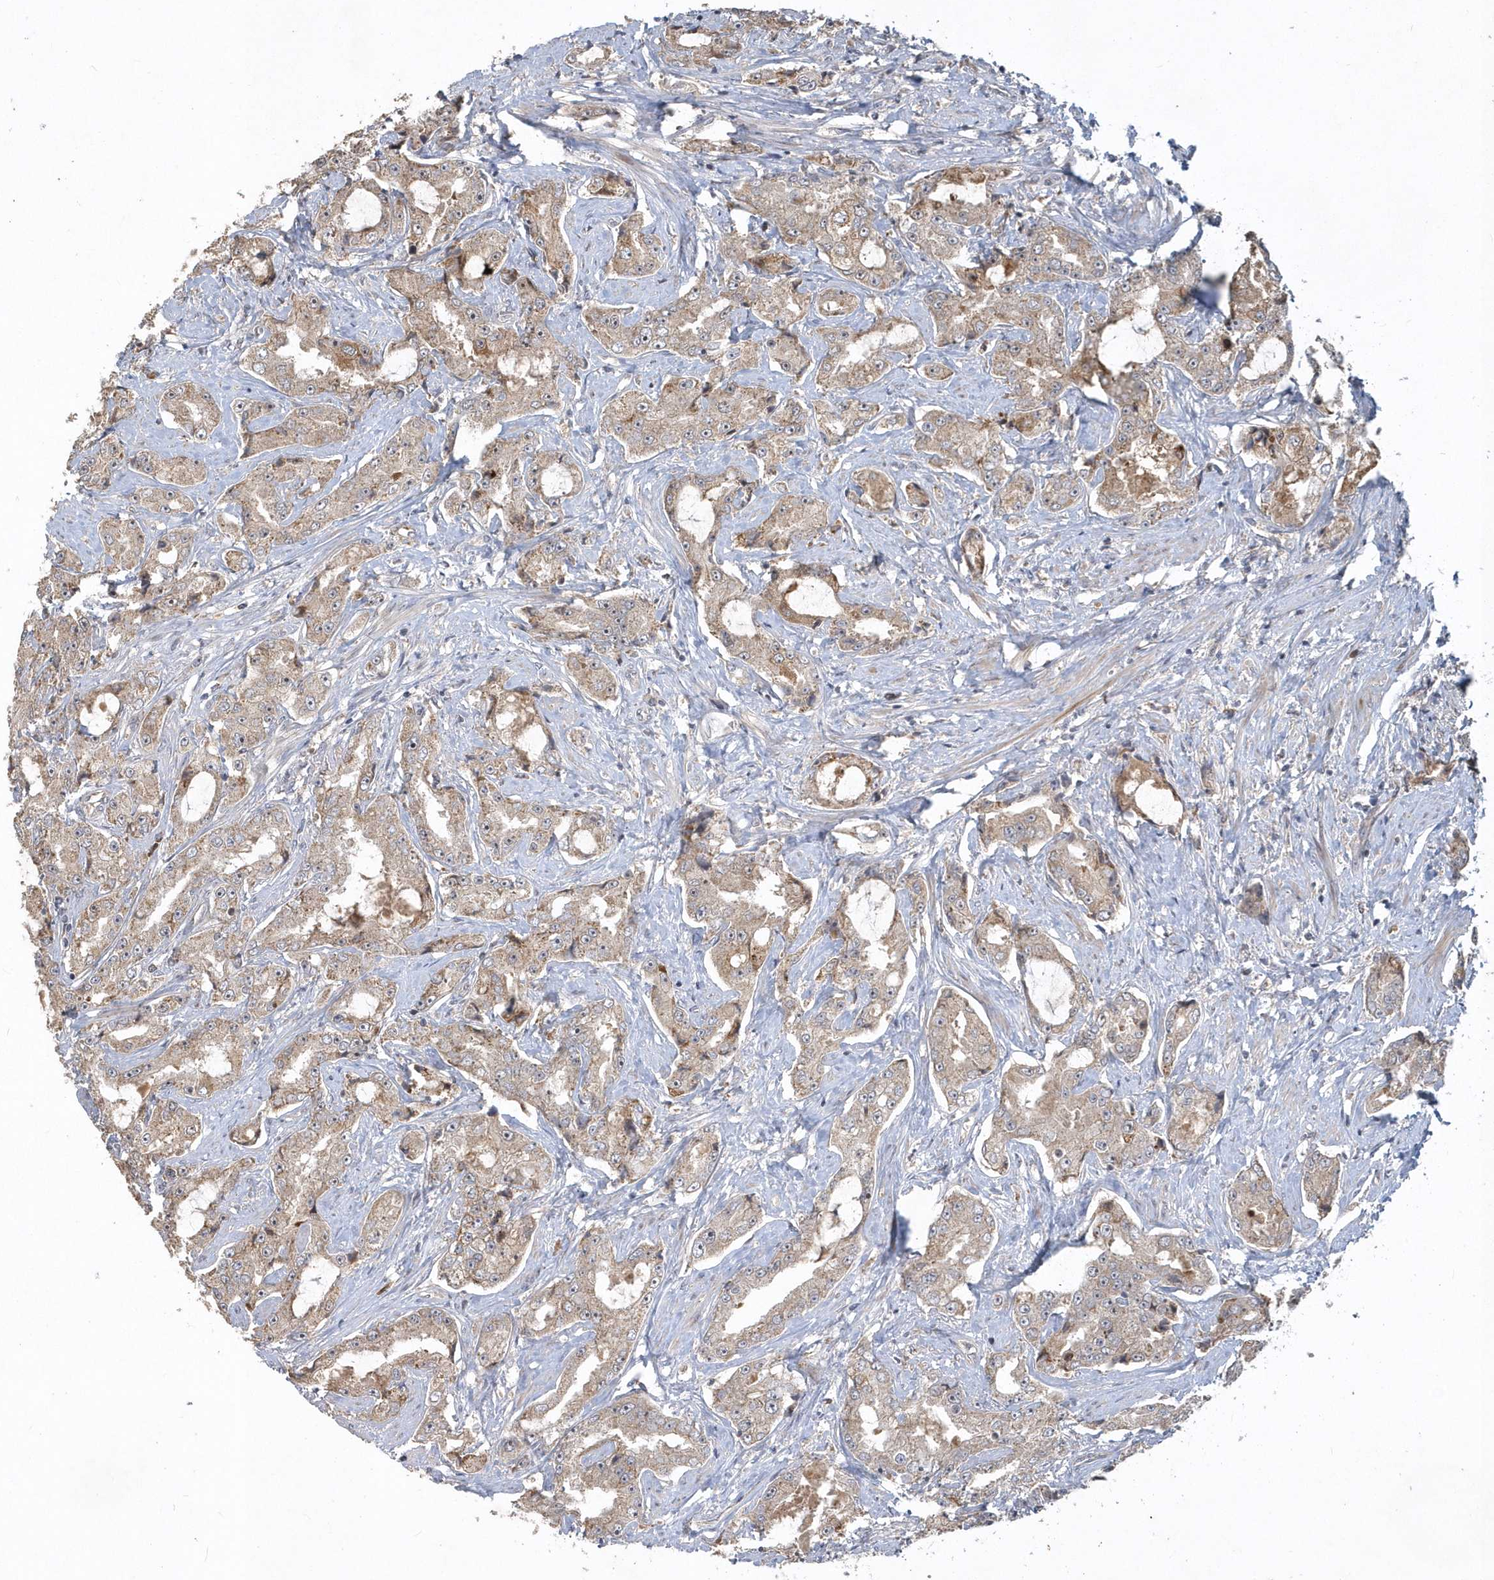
{"staining": {"intensity": "moderate", "quantity": ">75%", "location": "cytoplasmic/membranous,nuclear"}, "tissue": "prostate cancer", "cell_type": "Tumor cells", "image_type": "cancer", "snomed": [{"axis": "morphology", "description": "Adenocarcinoma, High grade"}, {"axis": "topography", "description": "Prostate"}], "caption": "Immunohistochemical staining of human prostate cancer (high-grade adenocarcinoma) demonstrates medium levels of moderate cytoplasmic/membranous and nuclear protein expression in about >75% of tumor cells.", "gene": "TRAIP", "patient": {"sex": "male", "age": 73}}